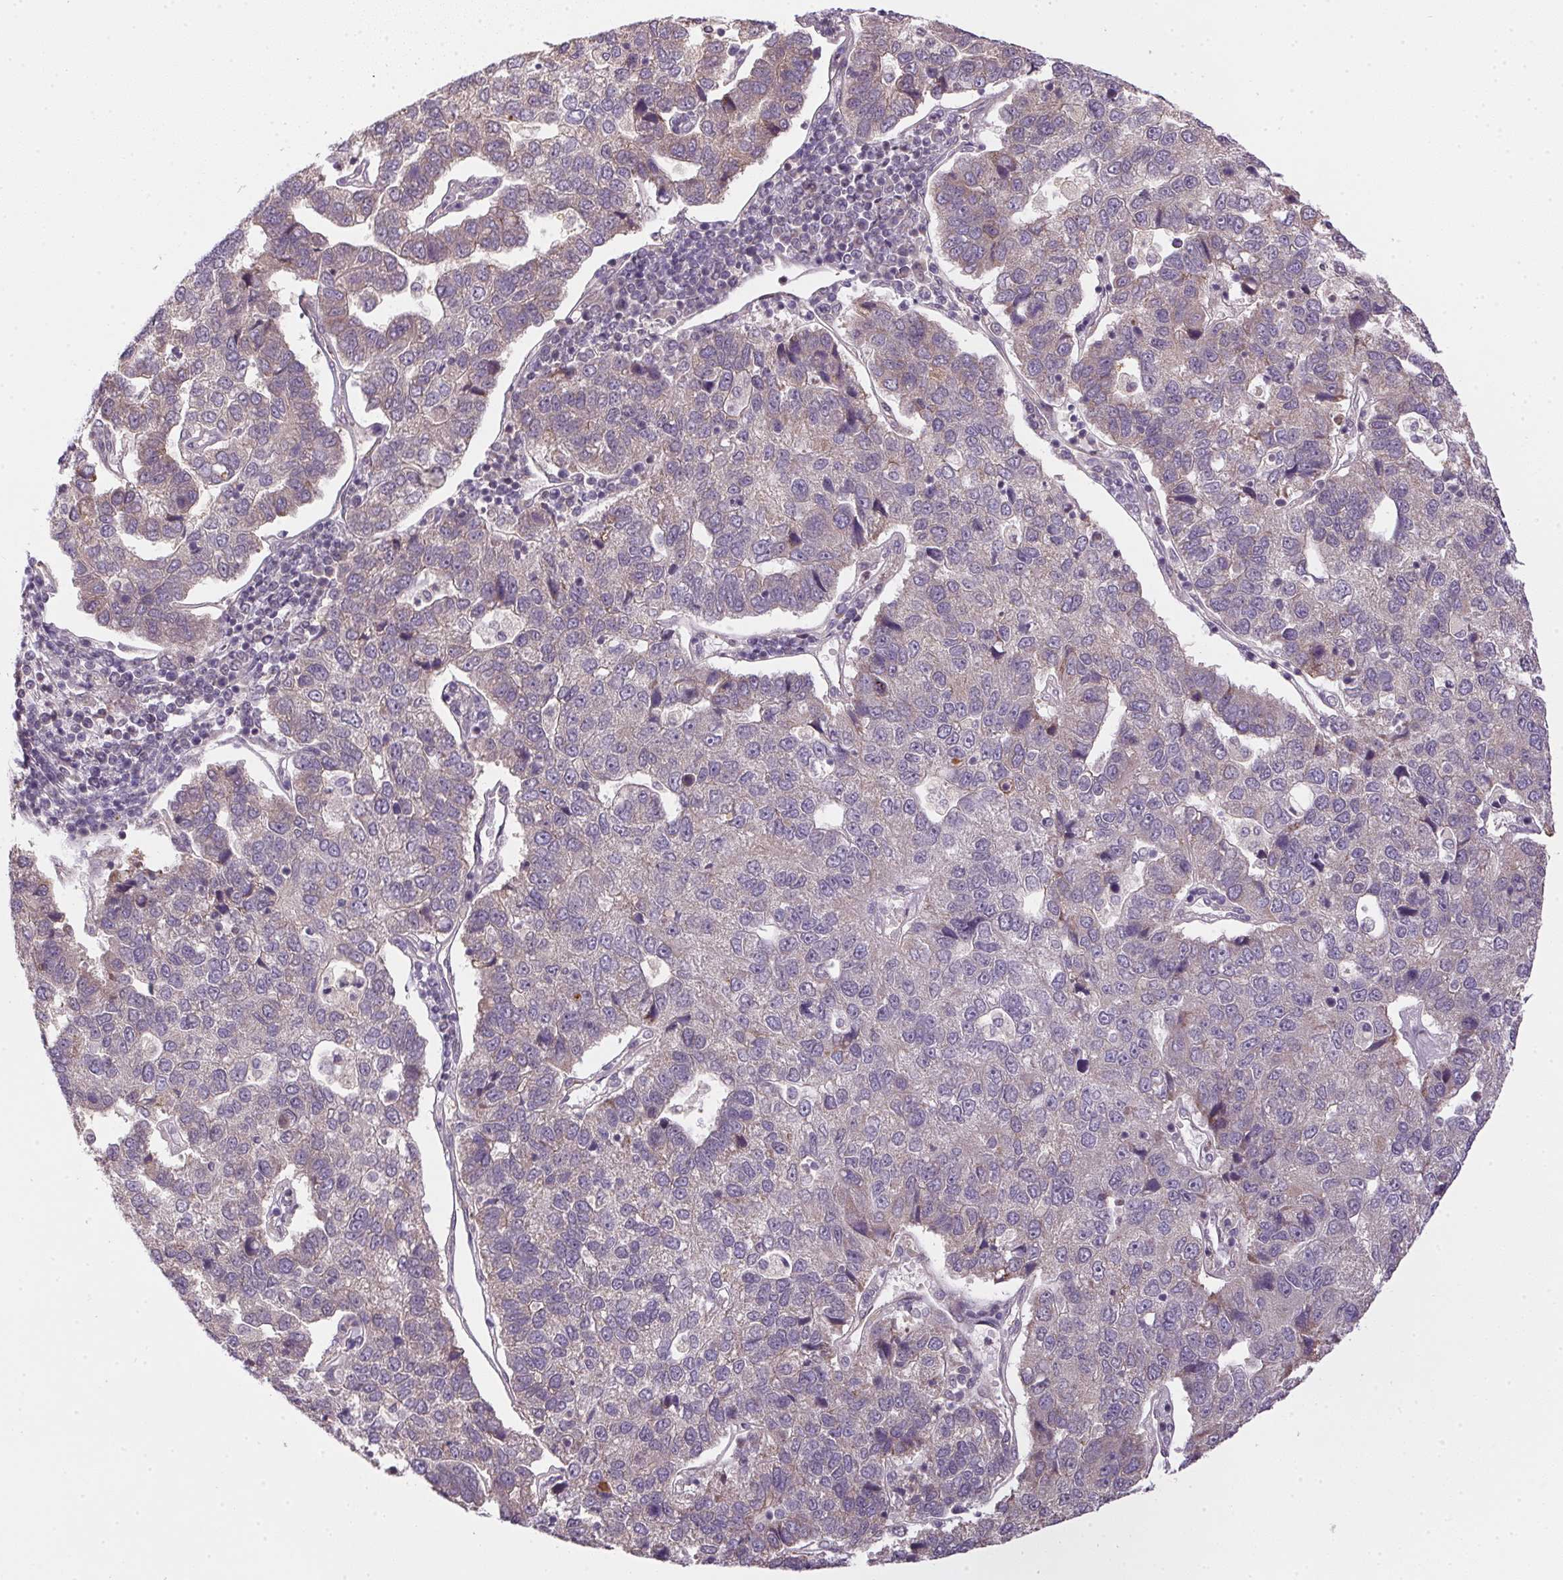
{"staining": {"intensity": "negative", "quantity": "none", "location": "none"}, "tissue": "pancreatic cancer", "cell_type": "Tumor cells", "image_type": "cancer", "snomed": [{"axis": "morphology", "description": "Adenocarcinoma, NOS"}, {"axis": "topography", "description": "Pancreas"}], "caption": "Immunohistochemistry (IHC) photomicrograph of neoplastic tissue: human pancreatic cancer stained with DAB shows no significant protein staining in tumor cells. (Stains: DAB (3,3'-diaminobenzidine) immunohistochemistry (IHC) with hematoxylin counter stain, Microscopy: brightfield microscopy at high magnification).", "gene": "CFAP92", "patient": {"sex": "female", "age": 61}}